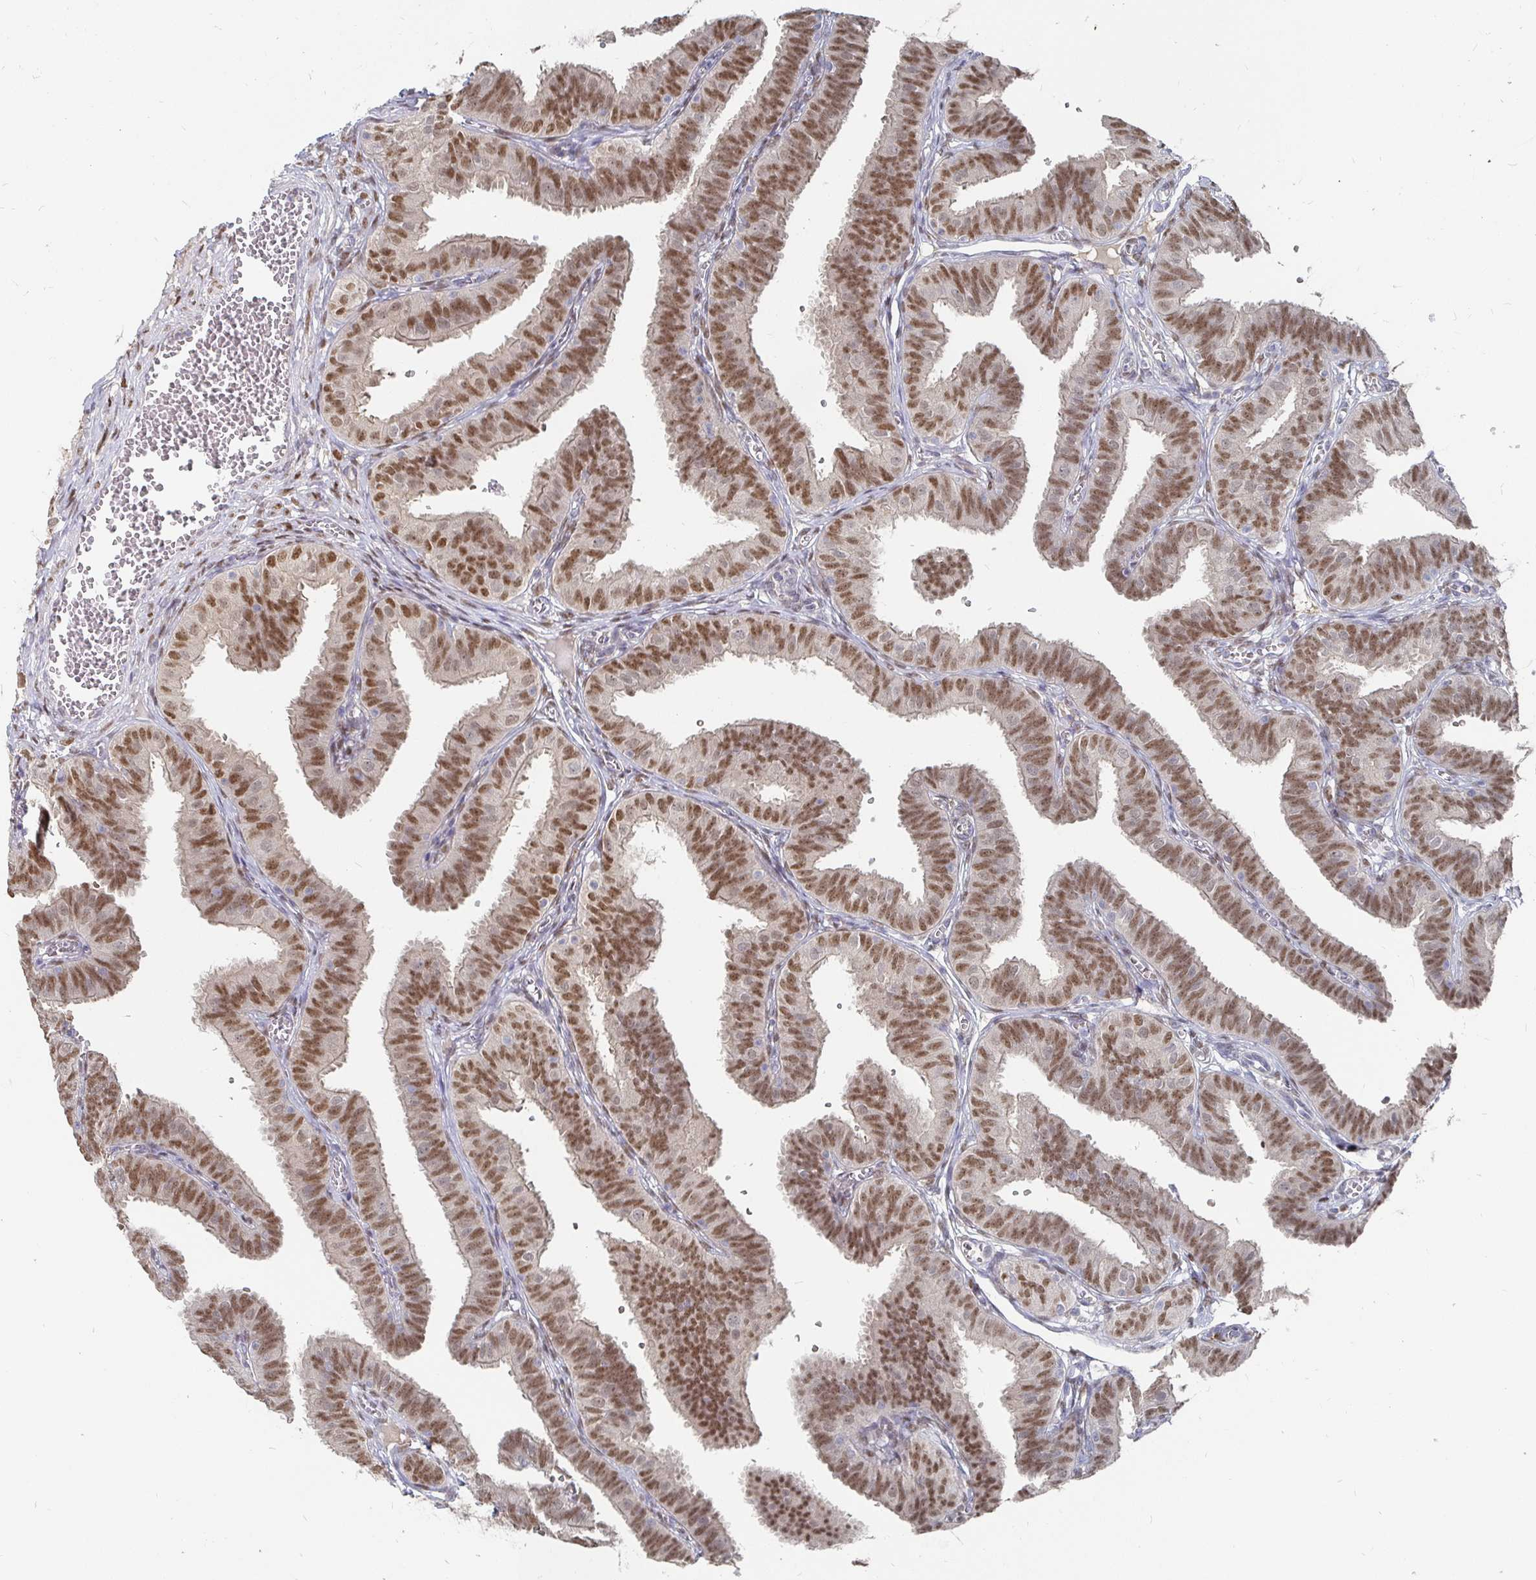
{"staining": {"intensity": "strong", "quantity": ">75%", "location": "nuclear"}, "tissue": "fallopian tube", "cell_type": "Glandular cells", "image_type": "normal", "snomed": [{"axis": "morphology", "description": "Normal tissue, NOS"}, {"axis": "topography", "description": "Fallopian tube"}], "caption": "Glandular cells exhibit strong nuclear positivity in approximately >75% of cells in normal fallopian tube.", "gene": "MEIS1", "patient": {"sex": "female", "age": 25}}